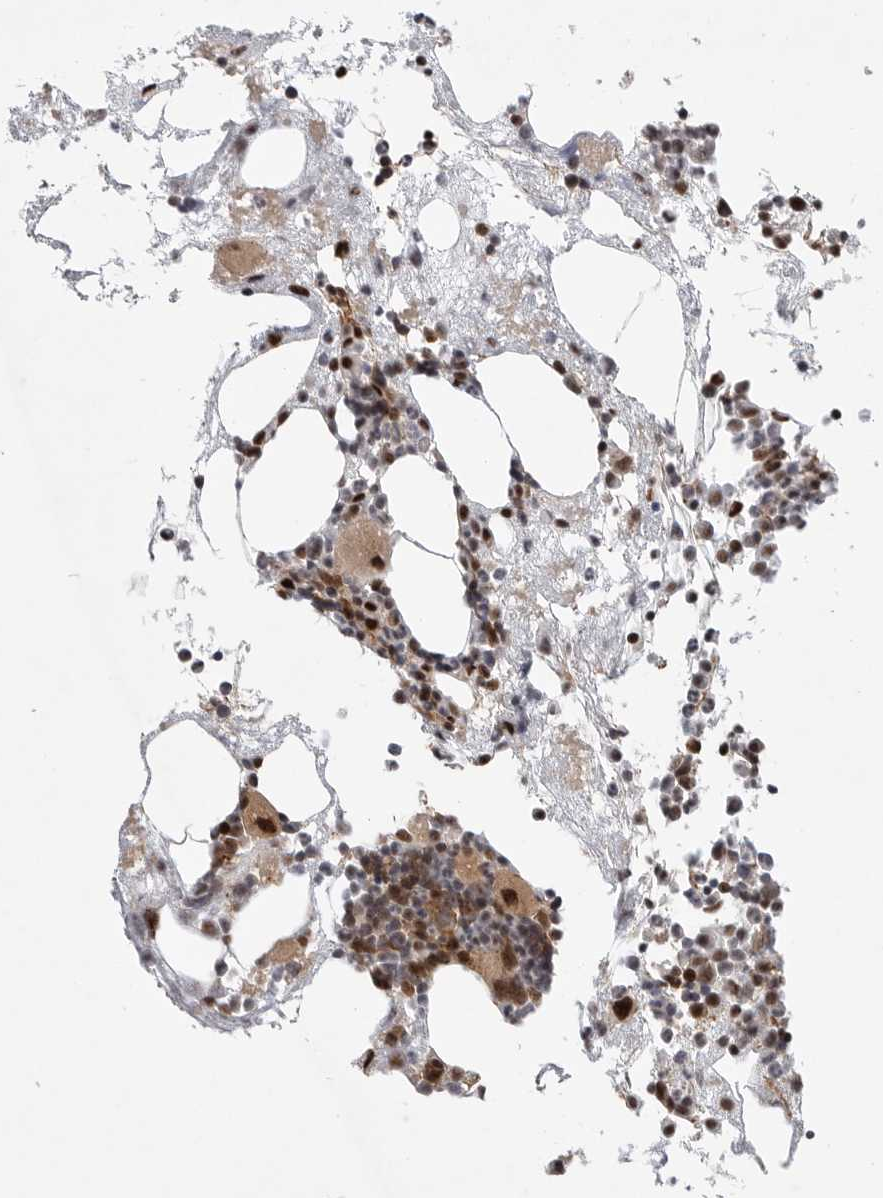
{"staining": {"intensity": "moderate", "quantity": "25%-75%", "location": "cytoplasmic/membranous,nuclear"}, "tissue": "bone marrow", "cell_type": "Hematopoietic cells", "image_type": "normal", "snomed": [{"axis": "morphology", "description": "Normal tissue, NOS"}, {"axis": "morphology", "description": "Inflammation, NOS"}, {"axis": "topography", "description": "Bone marrow"}], "caption": "A medium amount of moderate cytoplasmic/membranous,nuclear positivity is identified in about 25%-75% of hematopoietic cells in unremarkable bone marrow.", "gene": "GPATCH2", "patient": {"sex": "female", "age": 81}}